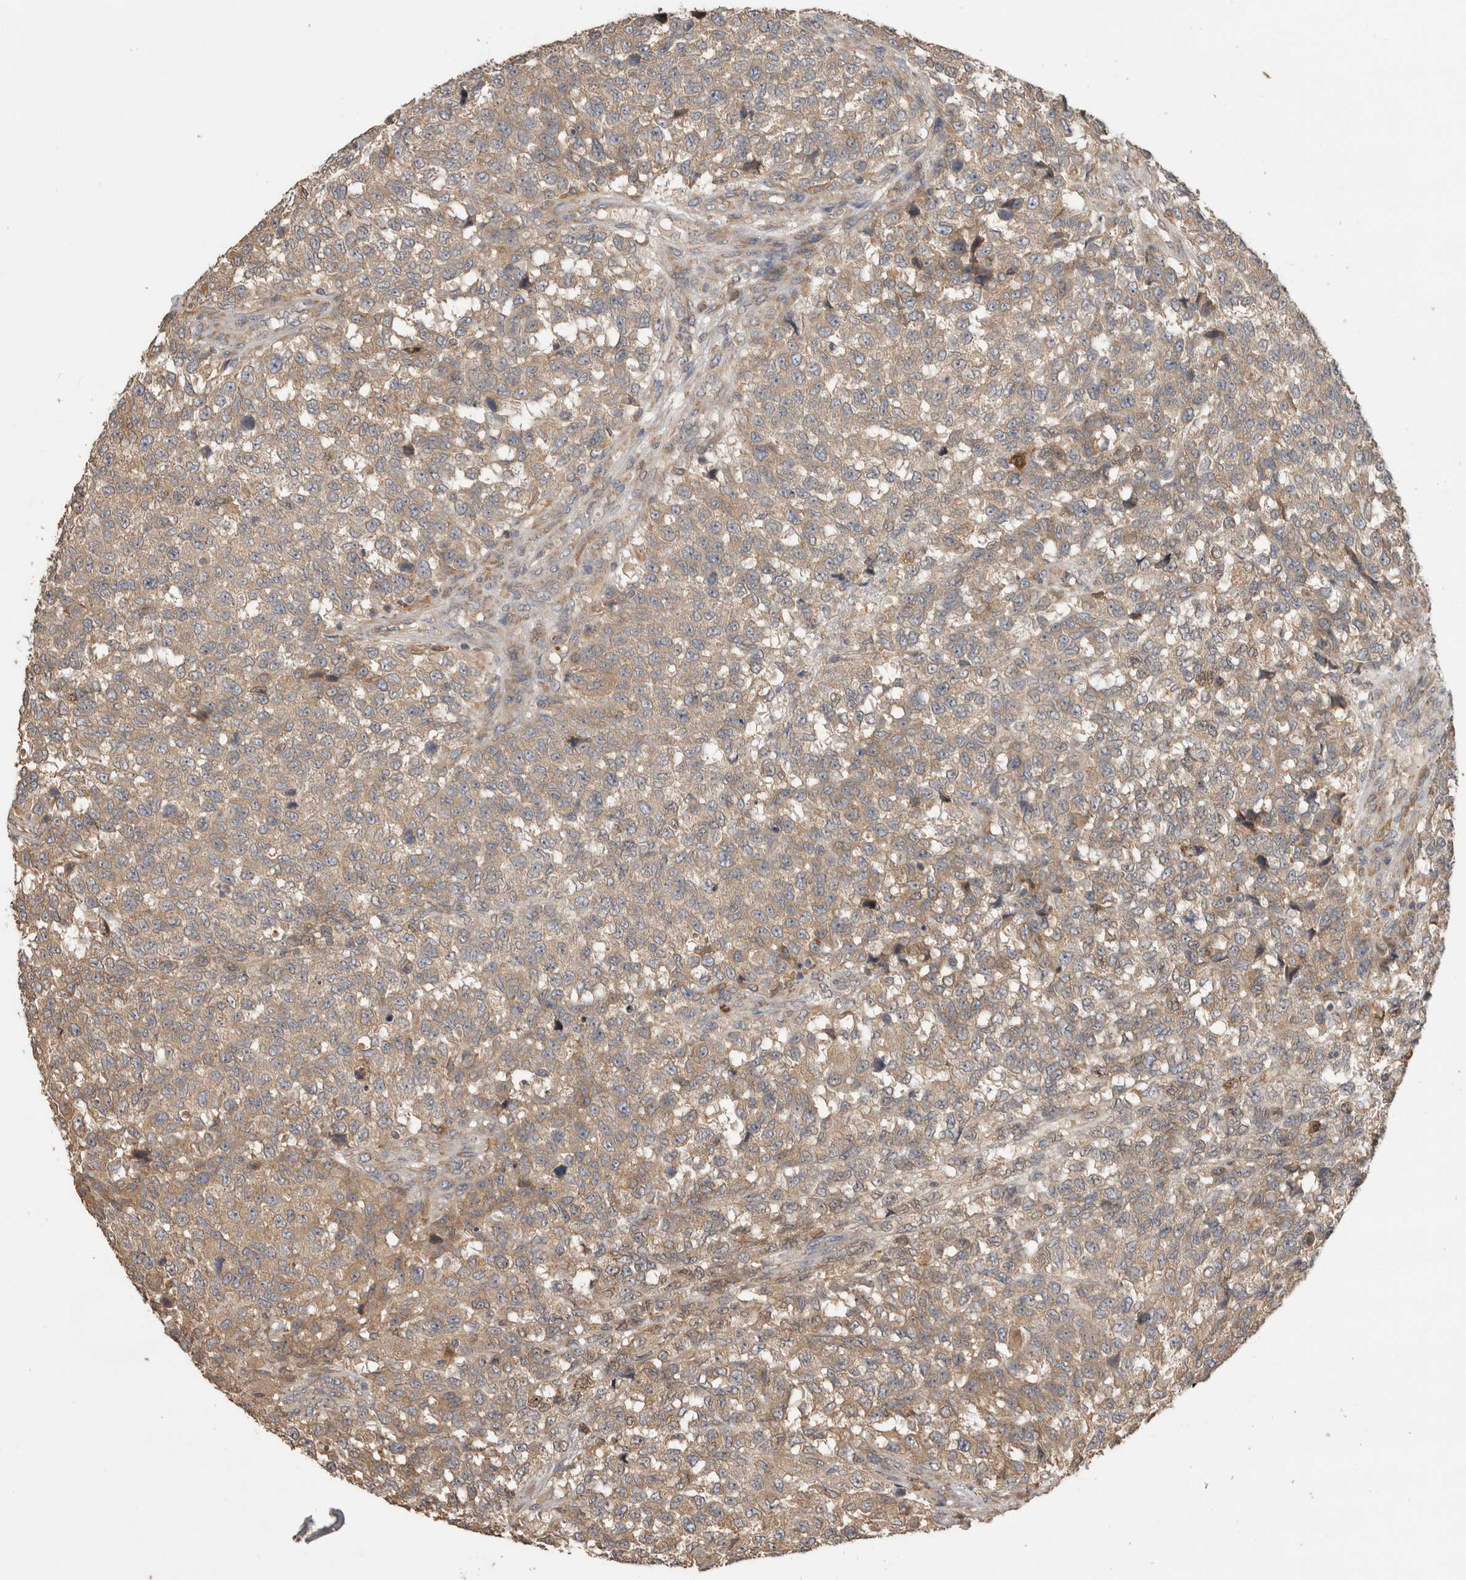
{"staining": {"intensity": "weak", "quantity": ">75%", "location": "cytoplasmic/membranous"}, "tissue": "testis cancer", "cell_type": "Tumor cells", "image_type": "cancer", "snomed": [{"axis": "morphology", "description": "Seminoma, NOS"}, {"axis": "topography", "description": "Testis"}], "caption": "This is an image of immunohistochemistry (IHC) staining of testis seminoma, which shows weak expression in the cytoplasmic/membranous of tumor cells.", "gene": "TBCE", "patient": {"sex": "male", "age": 59}}